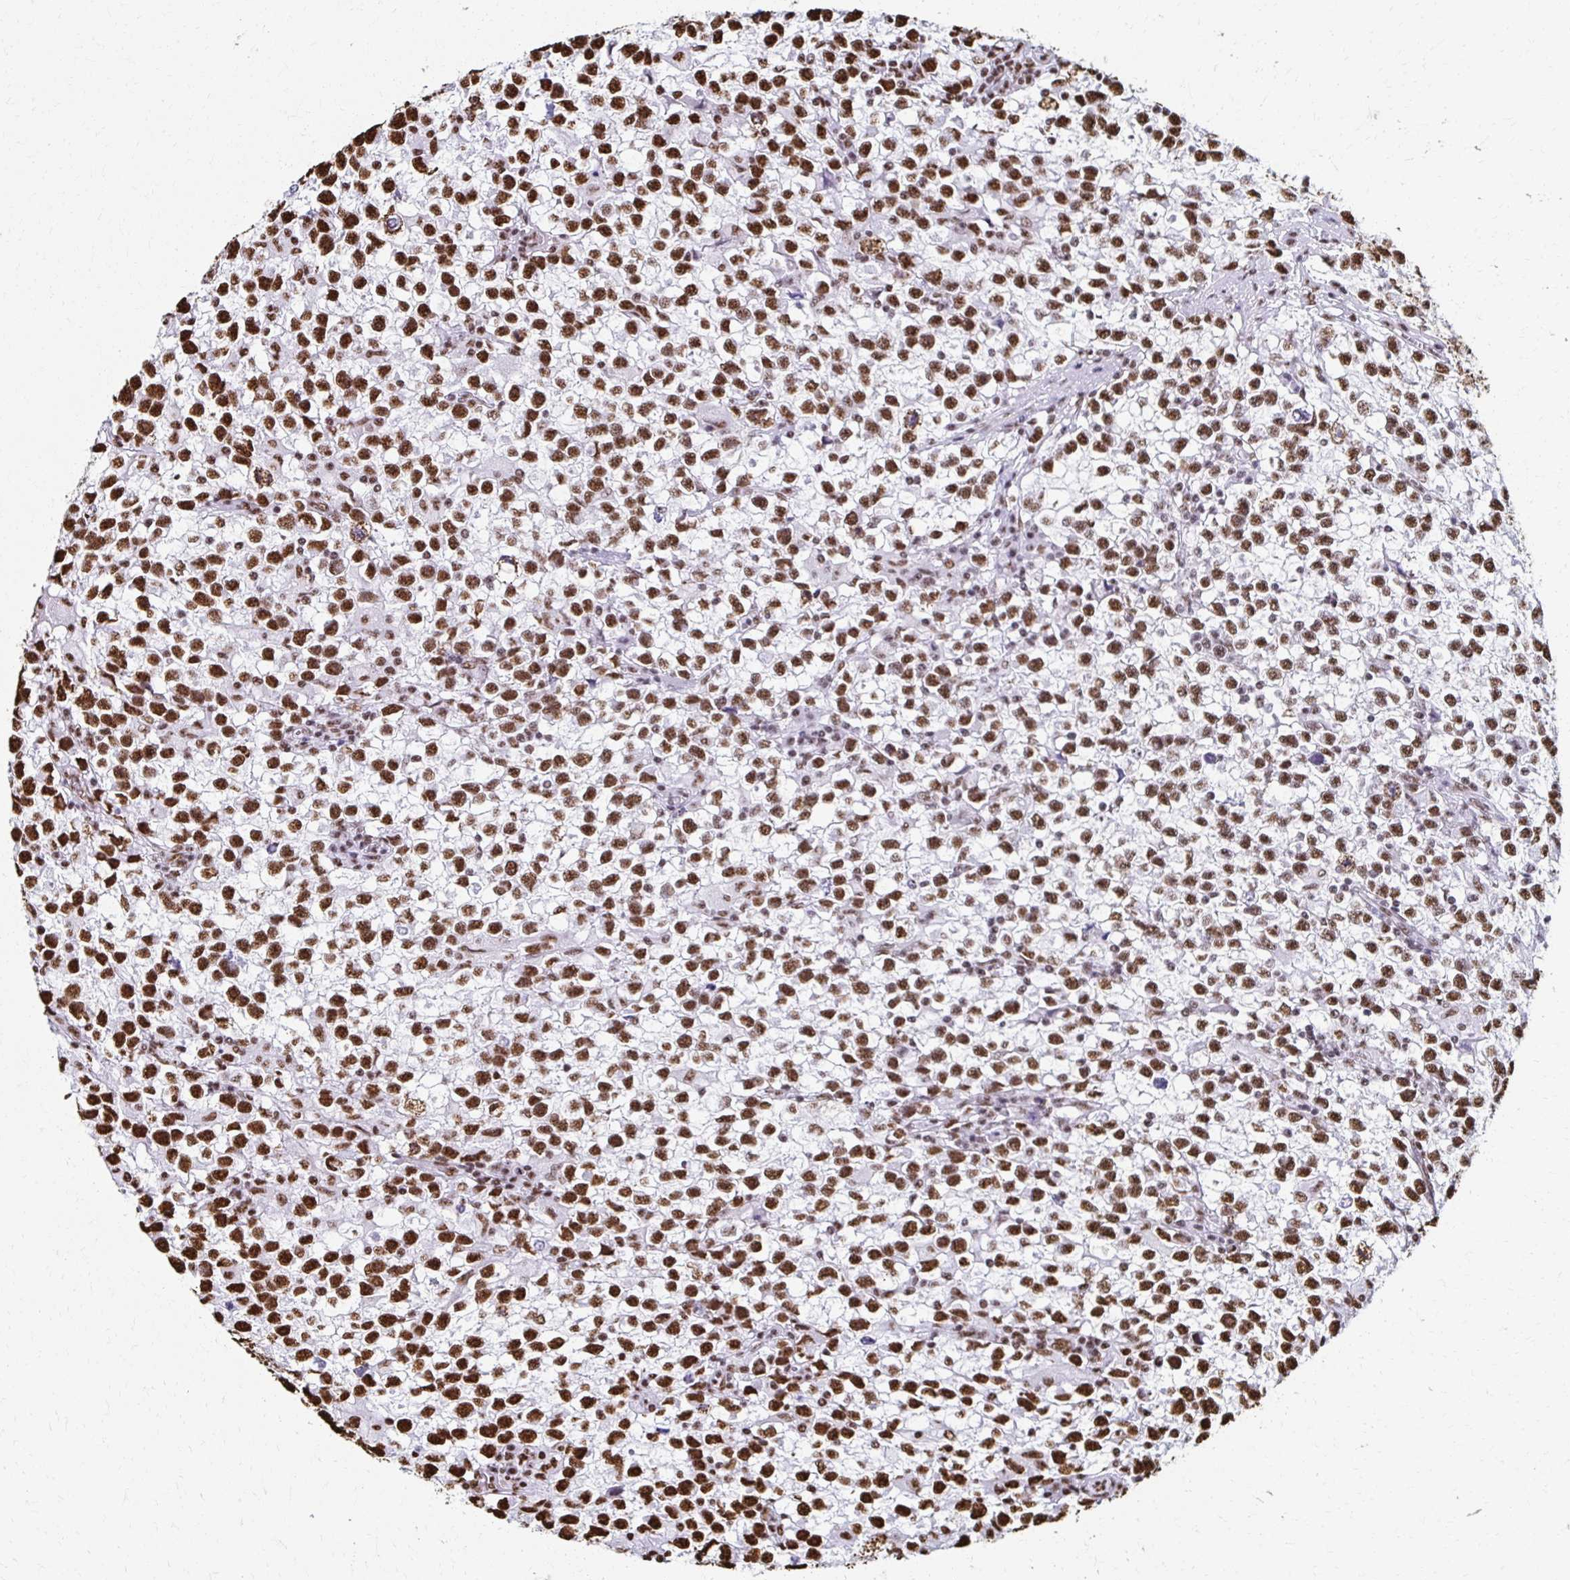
{"staining": {"intensity": "strong", "quantity": ">75%", "location": "nuclear"}, "tissue": "testis cancer", "cell_type": "Tumor cells", "image_type": "cancer", "snomed": [{"axis": "morphology", "description": "Seminoma, NOS"}, {"axis": "topography", "description": "Testis"}], "caption": "This is a photomicrograph of immunohistochemistry staining of testis seminoma, which shows strong staining in the nuclear of tumor cells.", "gene": "NONO", "patient": {"sex": "male", "age": 31}}